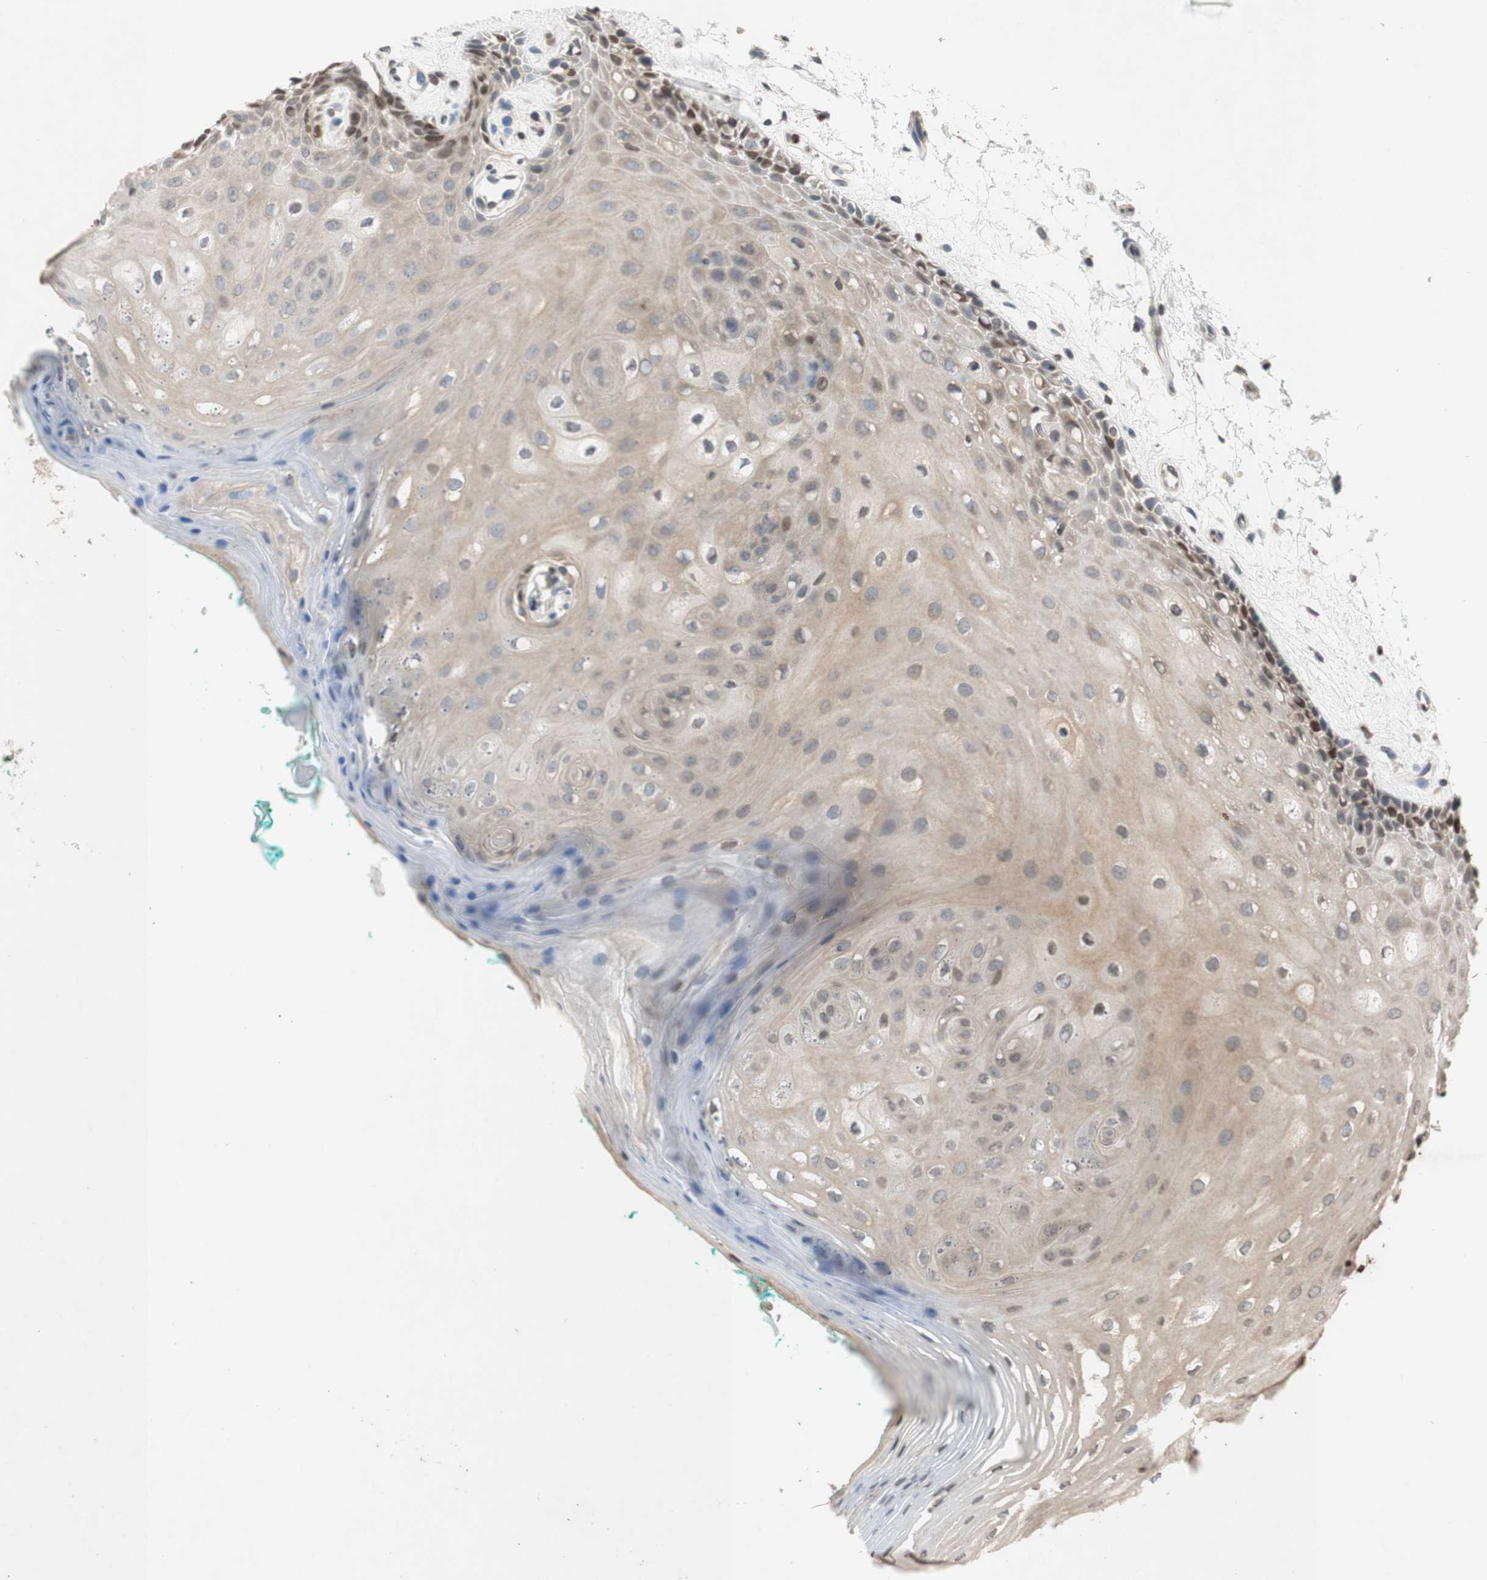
{"staining": {"intensity": "moderate", "quantity": "<25%", "location": "cytoplasmic/membranous,nuclear"}, "tissue": "oral mucosa", "cell_type": "Squamous epithelial cells", "image_type": "normal", "snomed": [{"axis": "morphology", "description": "Normal tissue, NOS"}, {"axis": "topography", "description": "Skeletal muscle"}, {"axis": "topography", "description": "Oral tissue"}, {"axis": "topography", "description": "Peripheral nerve tissue"}], "caption": "Human oral mucosa stained with a brown dye demonstrates moderate cytoplasmic/membranous,nuclear positive staining in approximately <25% of squamous epithelial cells.", "gene": "MCM6", "patient": {"sex": "female", "age": 84}}